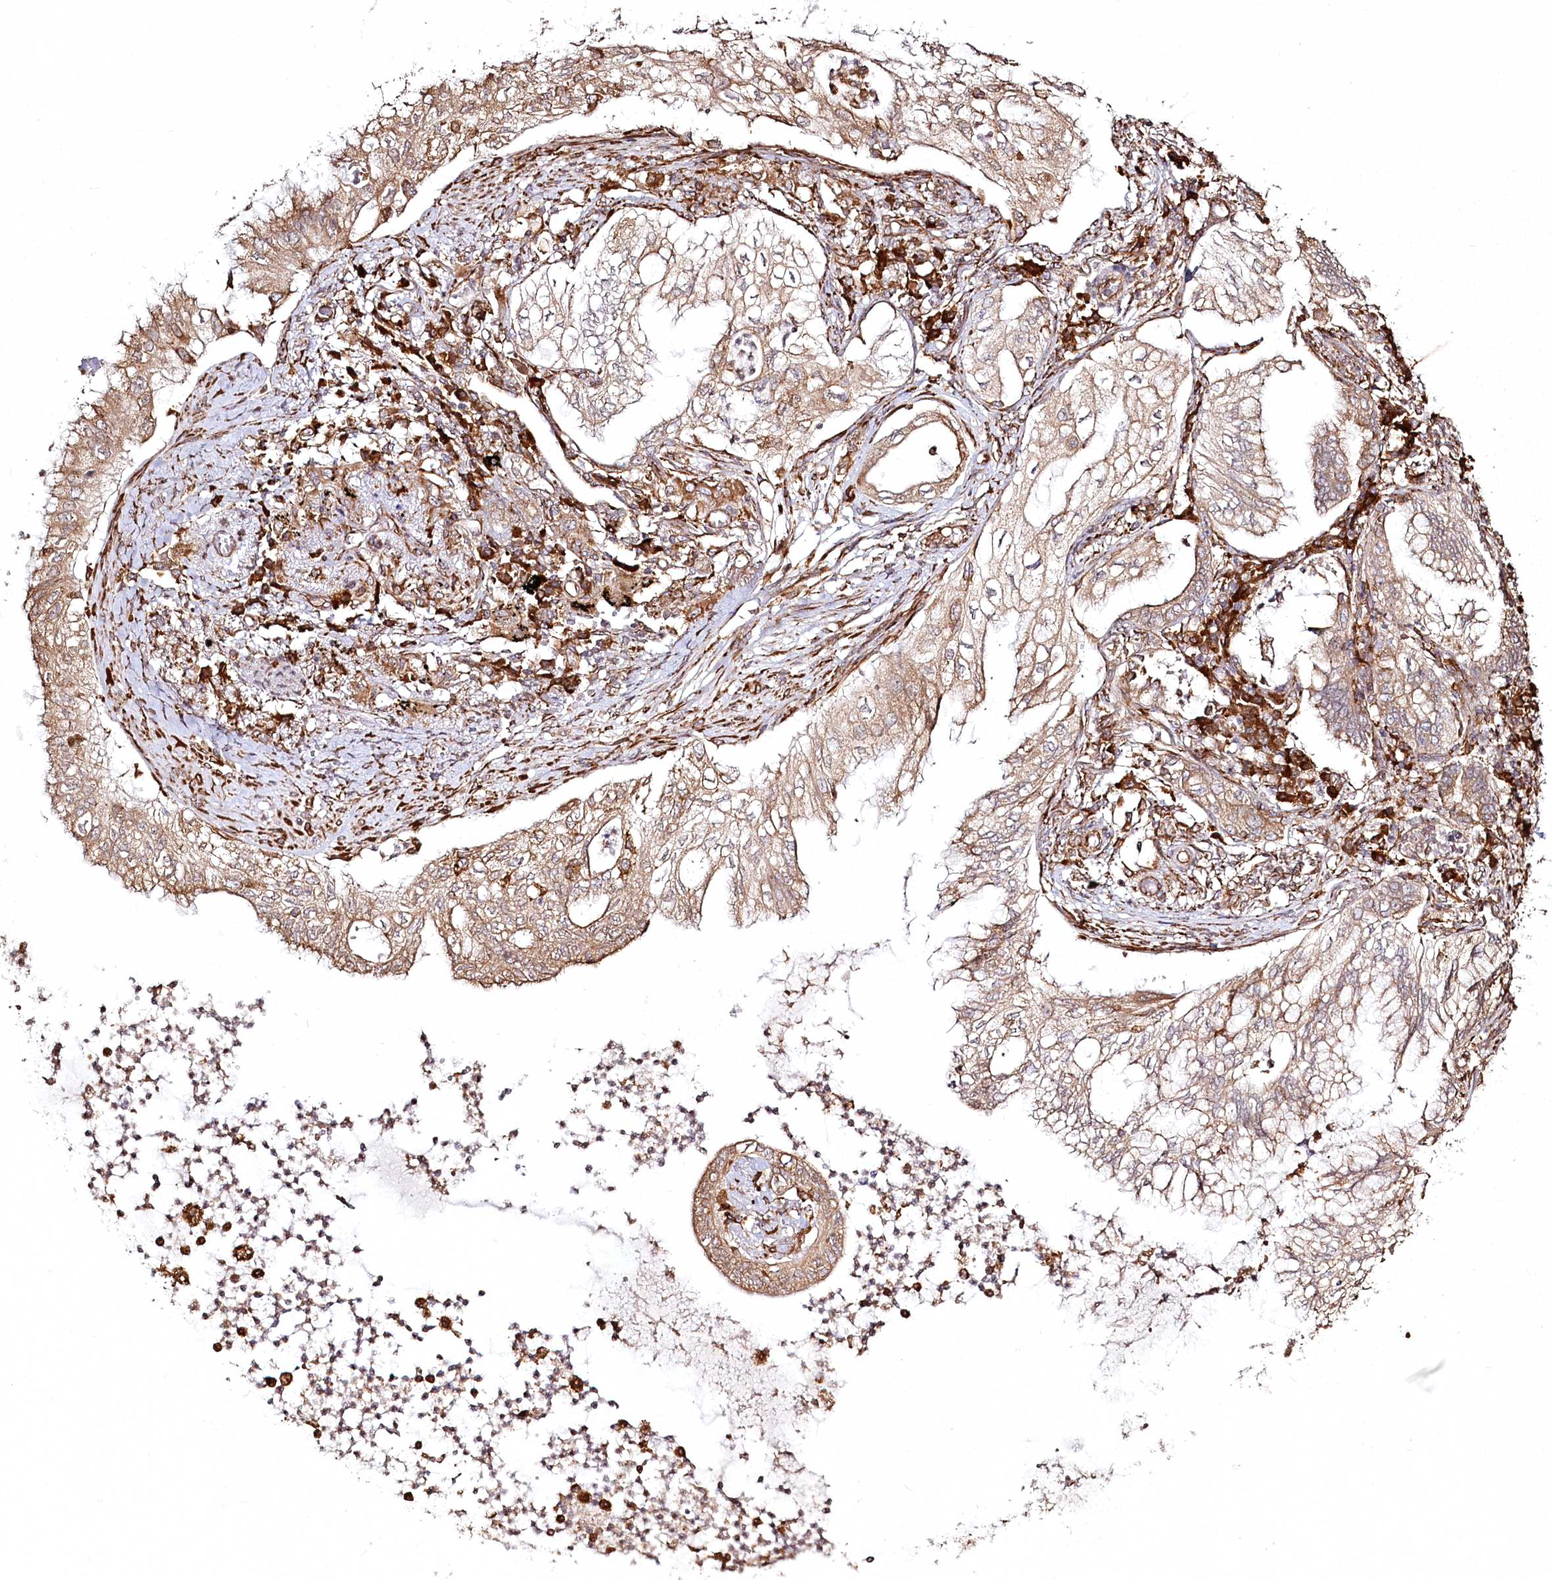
{"staining": {"intensity": "moderate", "quantity": ">75%", "location": "cytoplasmic/membranous"}, "tissue": "lung cancer", "cell_type": "Tumor cells", "image_type": "cancer", "snomed": [{"axis": "morphology", "description": "Adenocarcinoma, NOS"}, {"axis": "topography", "description": "Lung"}], "caption": "A brown stain highlights moderate cytoplasmic/membranous expression of a protein in adenocarcinoma (lung) tumor cells.", "gene": "FAM13A", "patient": {"sex": "female", "age": 70}}